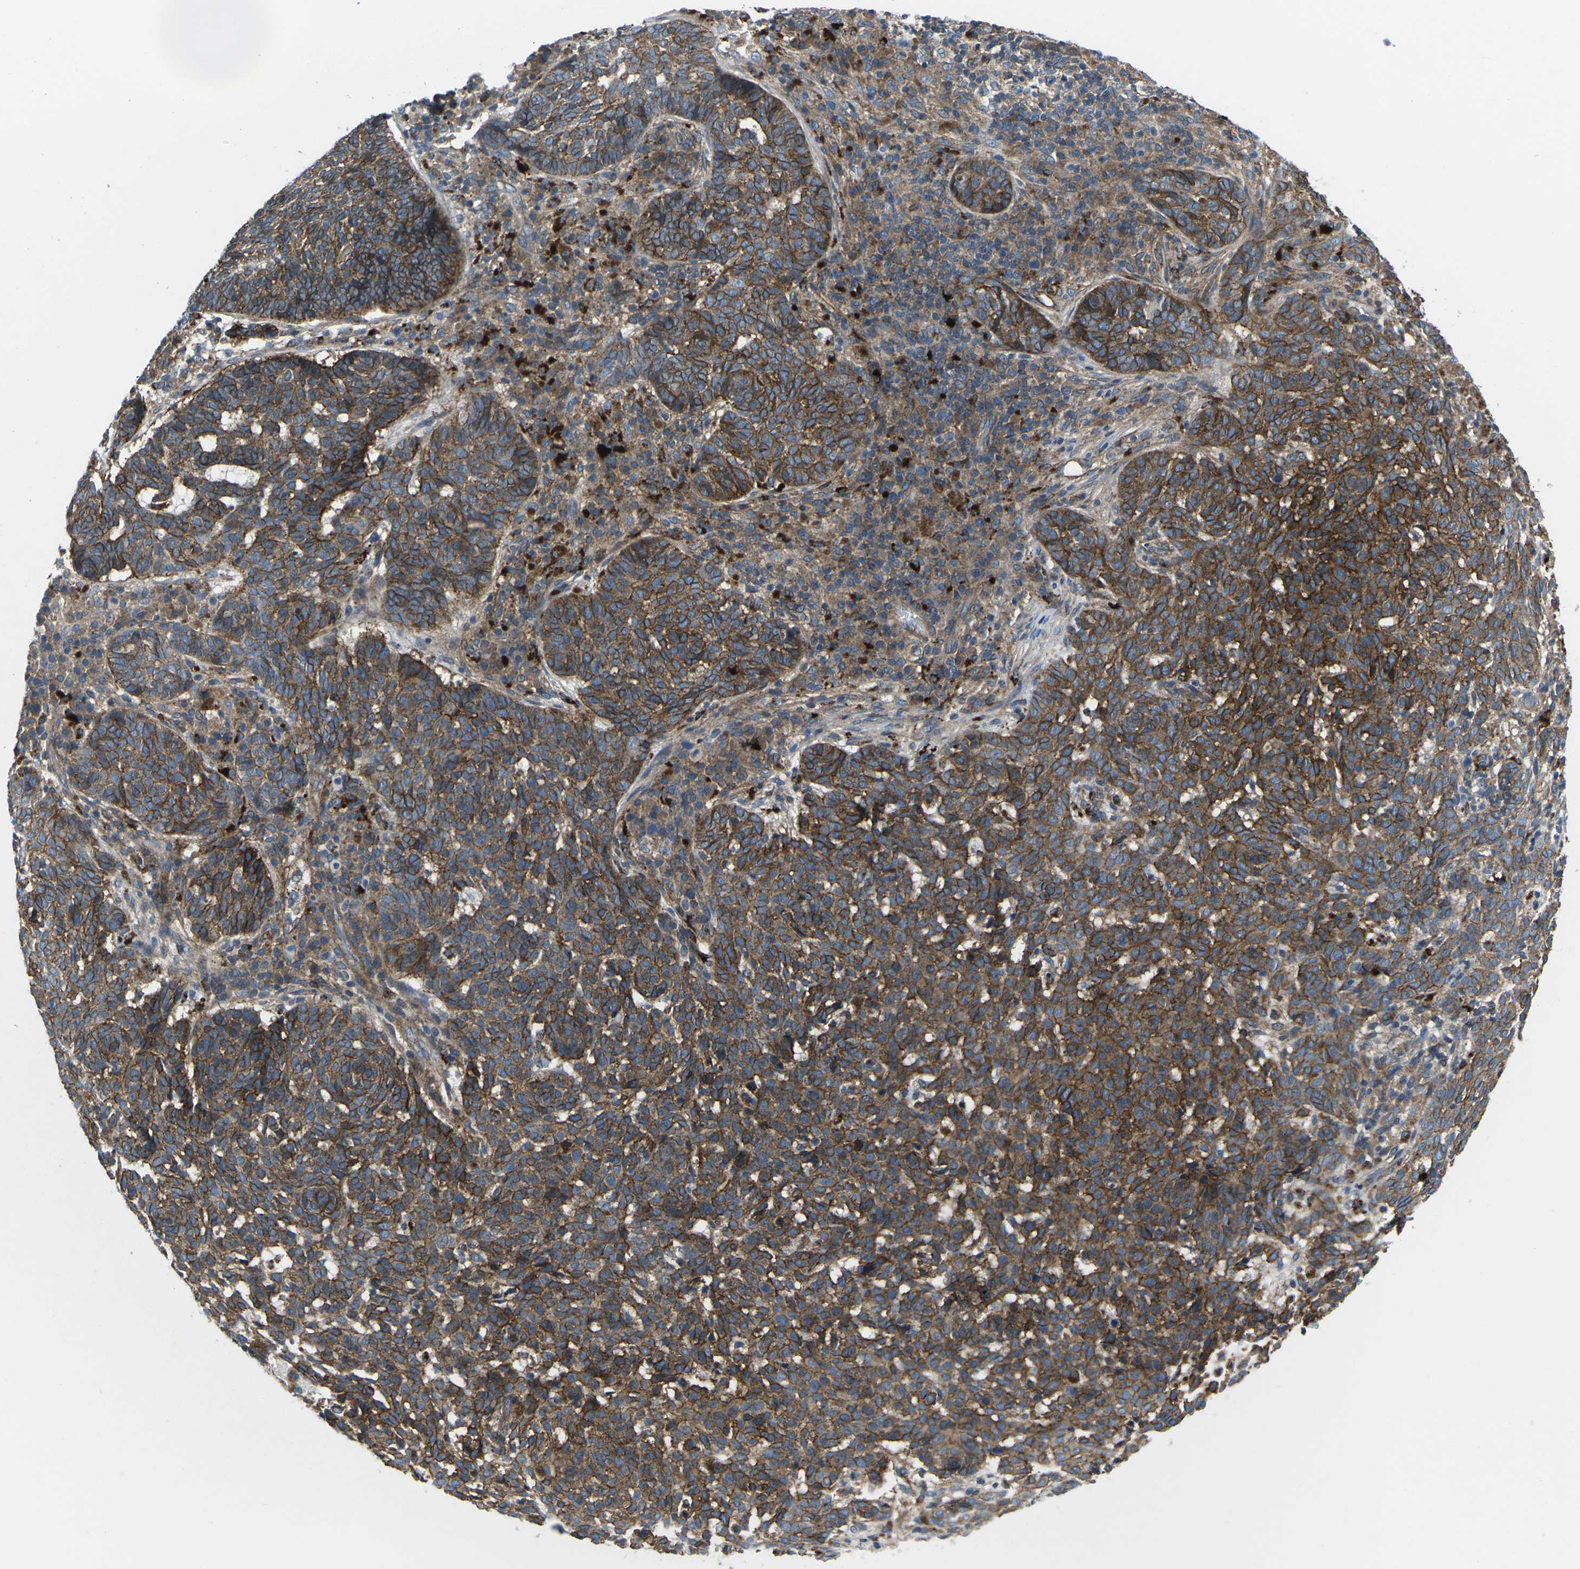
{"staining": {"intensity": "strong", "quantity": ">75%", "location": "cytoplasmic/membranous"}, "tissue": "skin cancer", "cell_type": "Tumor cells", "image_type": "cancer", "snomed": [{"axis": "morphology", "description": "Basal cell carcinoma"}, {"axis": "topography", "description": "Skin"}], "caption": "Basal cell carcinoma (skin) stained with a protein marker displays strong staining in tumor cells.", "gene": "DLG1", "patient": {"sex": "male", "age": 85}}